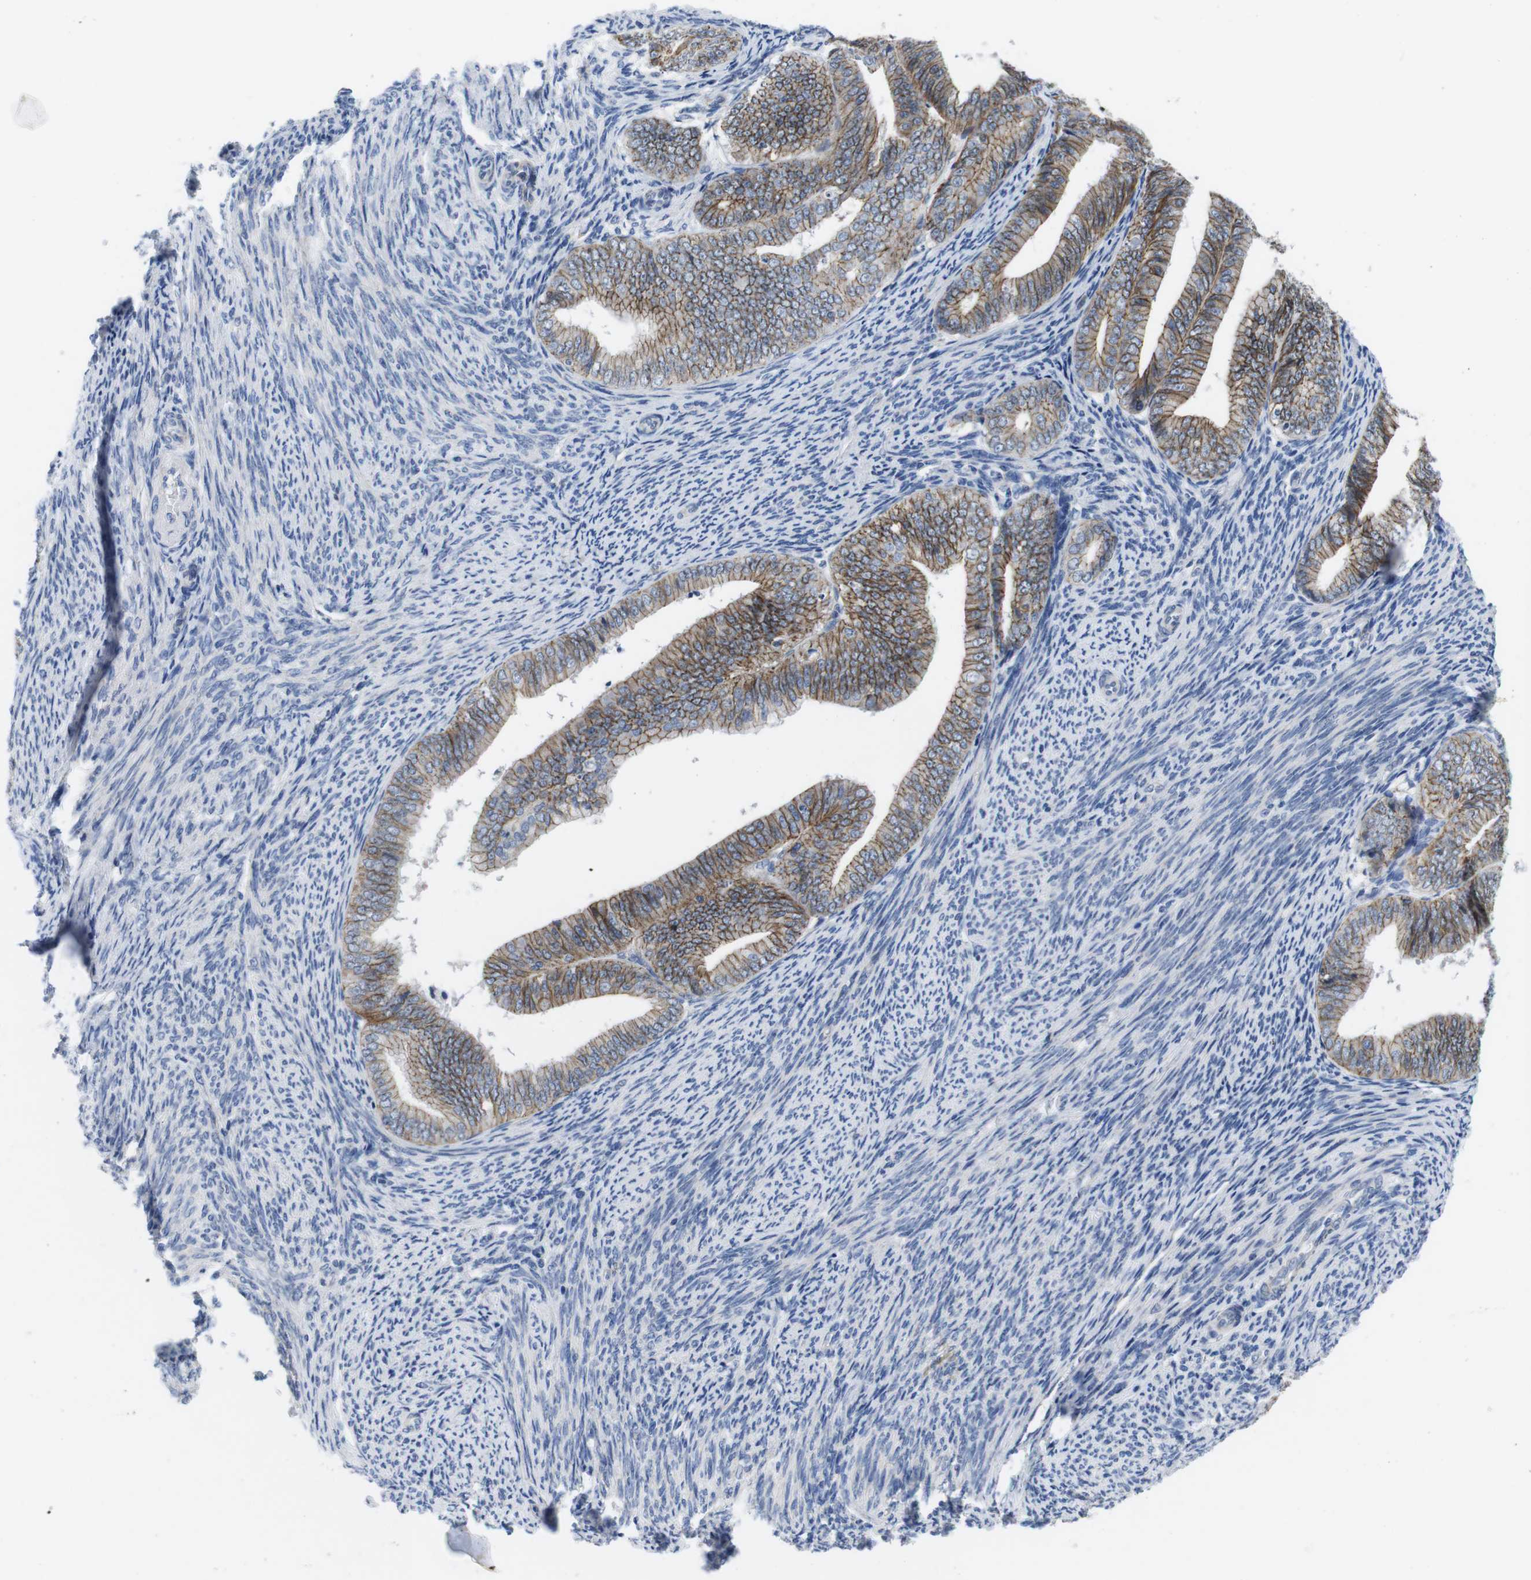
{"staining": {"intensity": "moderate", "quantity": ">75%", "location": "cytoplasmic/membranous"}, "tissue": "endometrial cancer", "cell_type": "Tumor cells", "image_type": "cancer", "snomed": [{"axis": "morphology", "description": "Adenocarcinoma, NOS"}, {"axis": "topography", "description": "Endometrium"}], "caption": "Tumor cells show medium levels of moderate cytoplasmic/membranous staining in approximately >75% of cells in human endometrial cancer.", "gene": "SCRIB", "patient": {"sex": "female", "age": 63}}